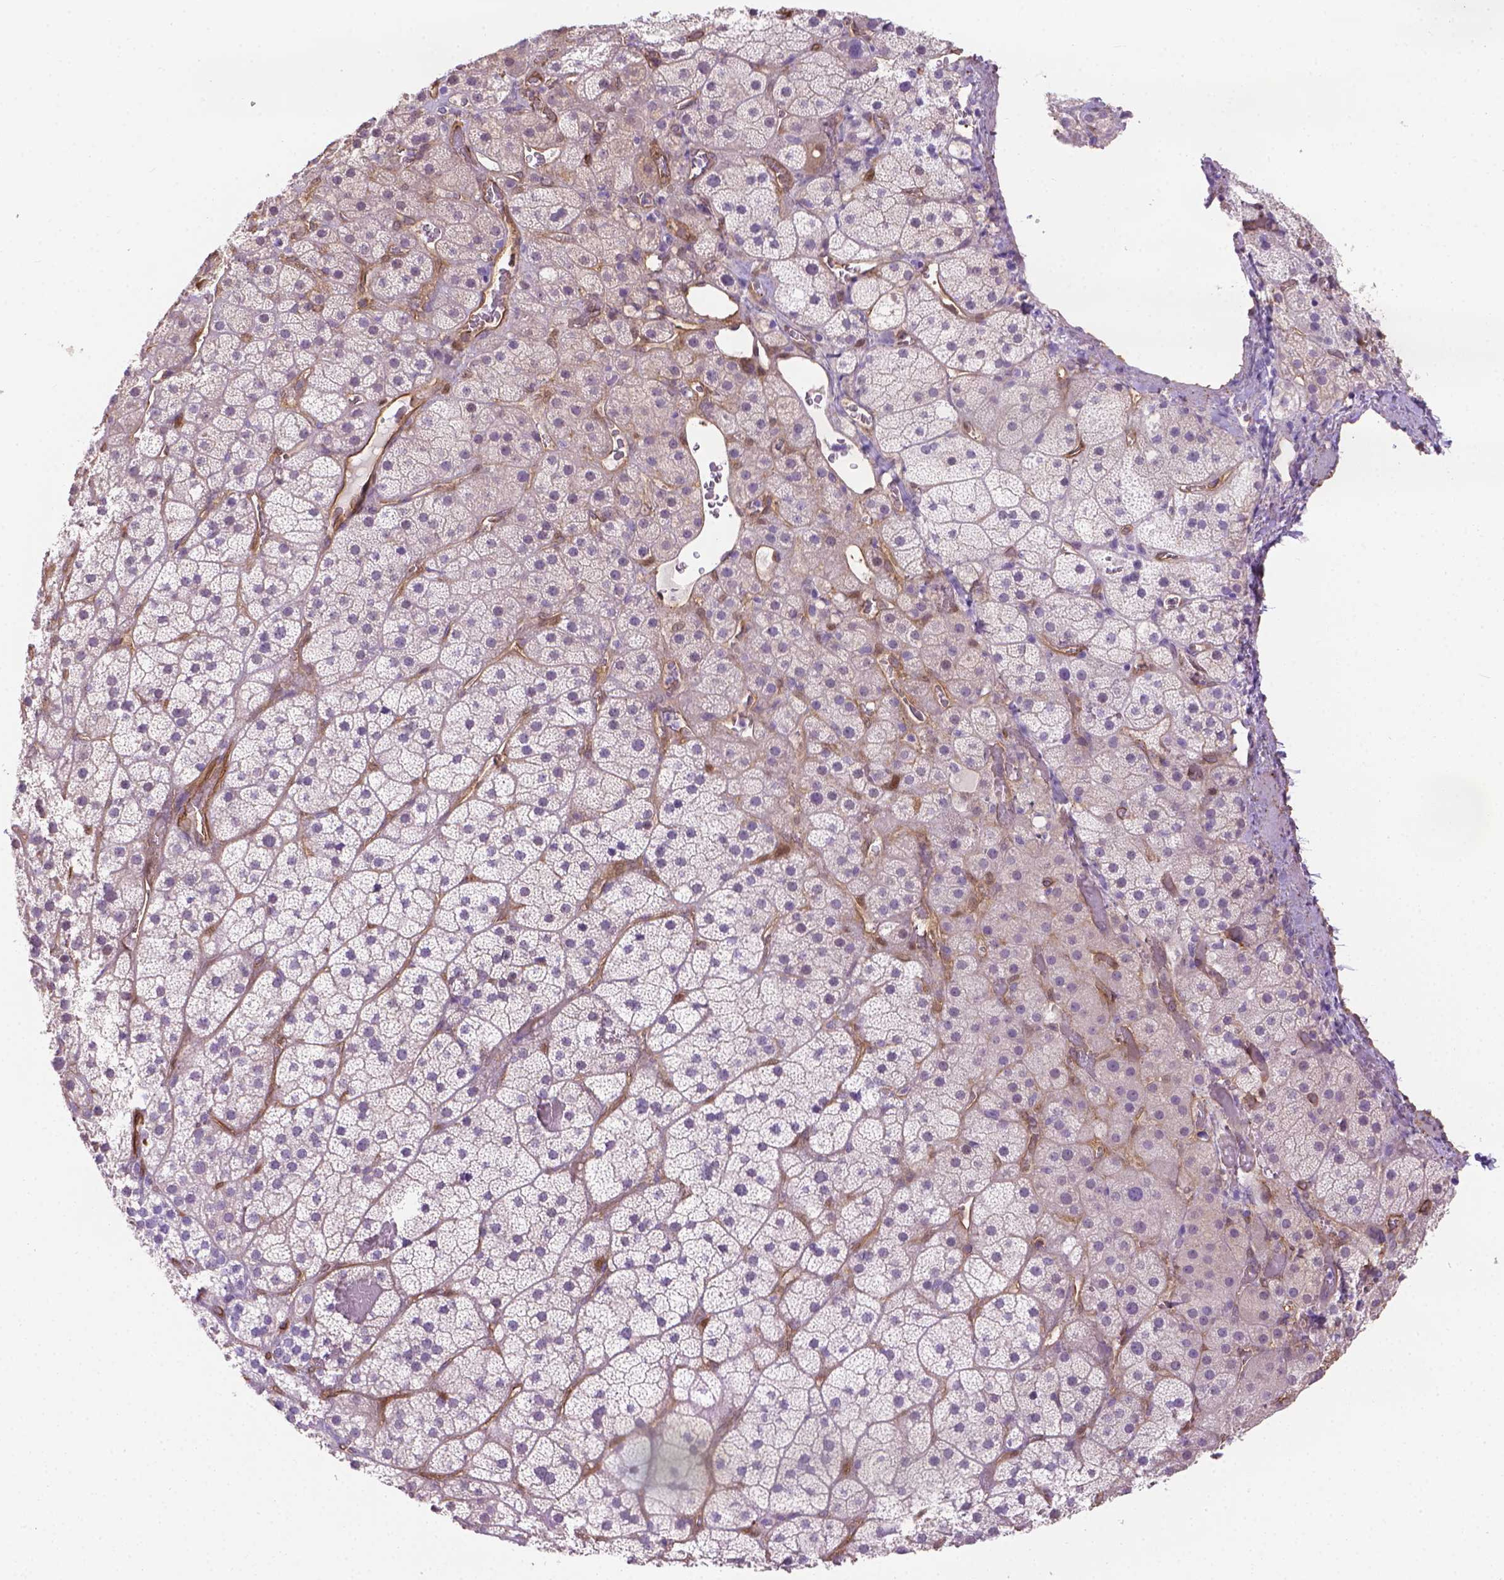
{"staining": {"intensity": "negative", "quantity": "none", "location": "none"}, "tissue": "adrenal gland", "cell_type": "Glandular cells", "image_type": "normal", "snomed": [{"axis": "morphology", "description": "Normal tissue, NOS"}, {"axis": "topography", "description": "Adrenal gland"}], "caption": "Immunohistochemistry (IHC) of benign adrenal gland shows no positivity in glandular cells.", "gene": "CLIC4", "patient": {"sex": "male", "age": 57}}